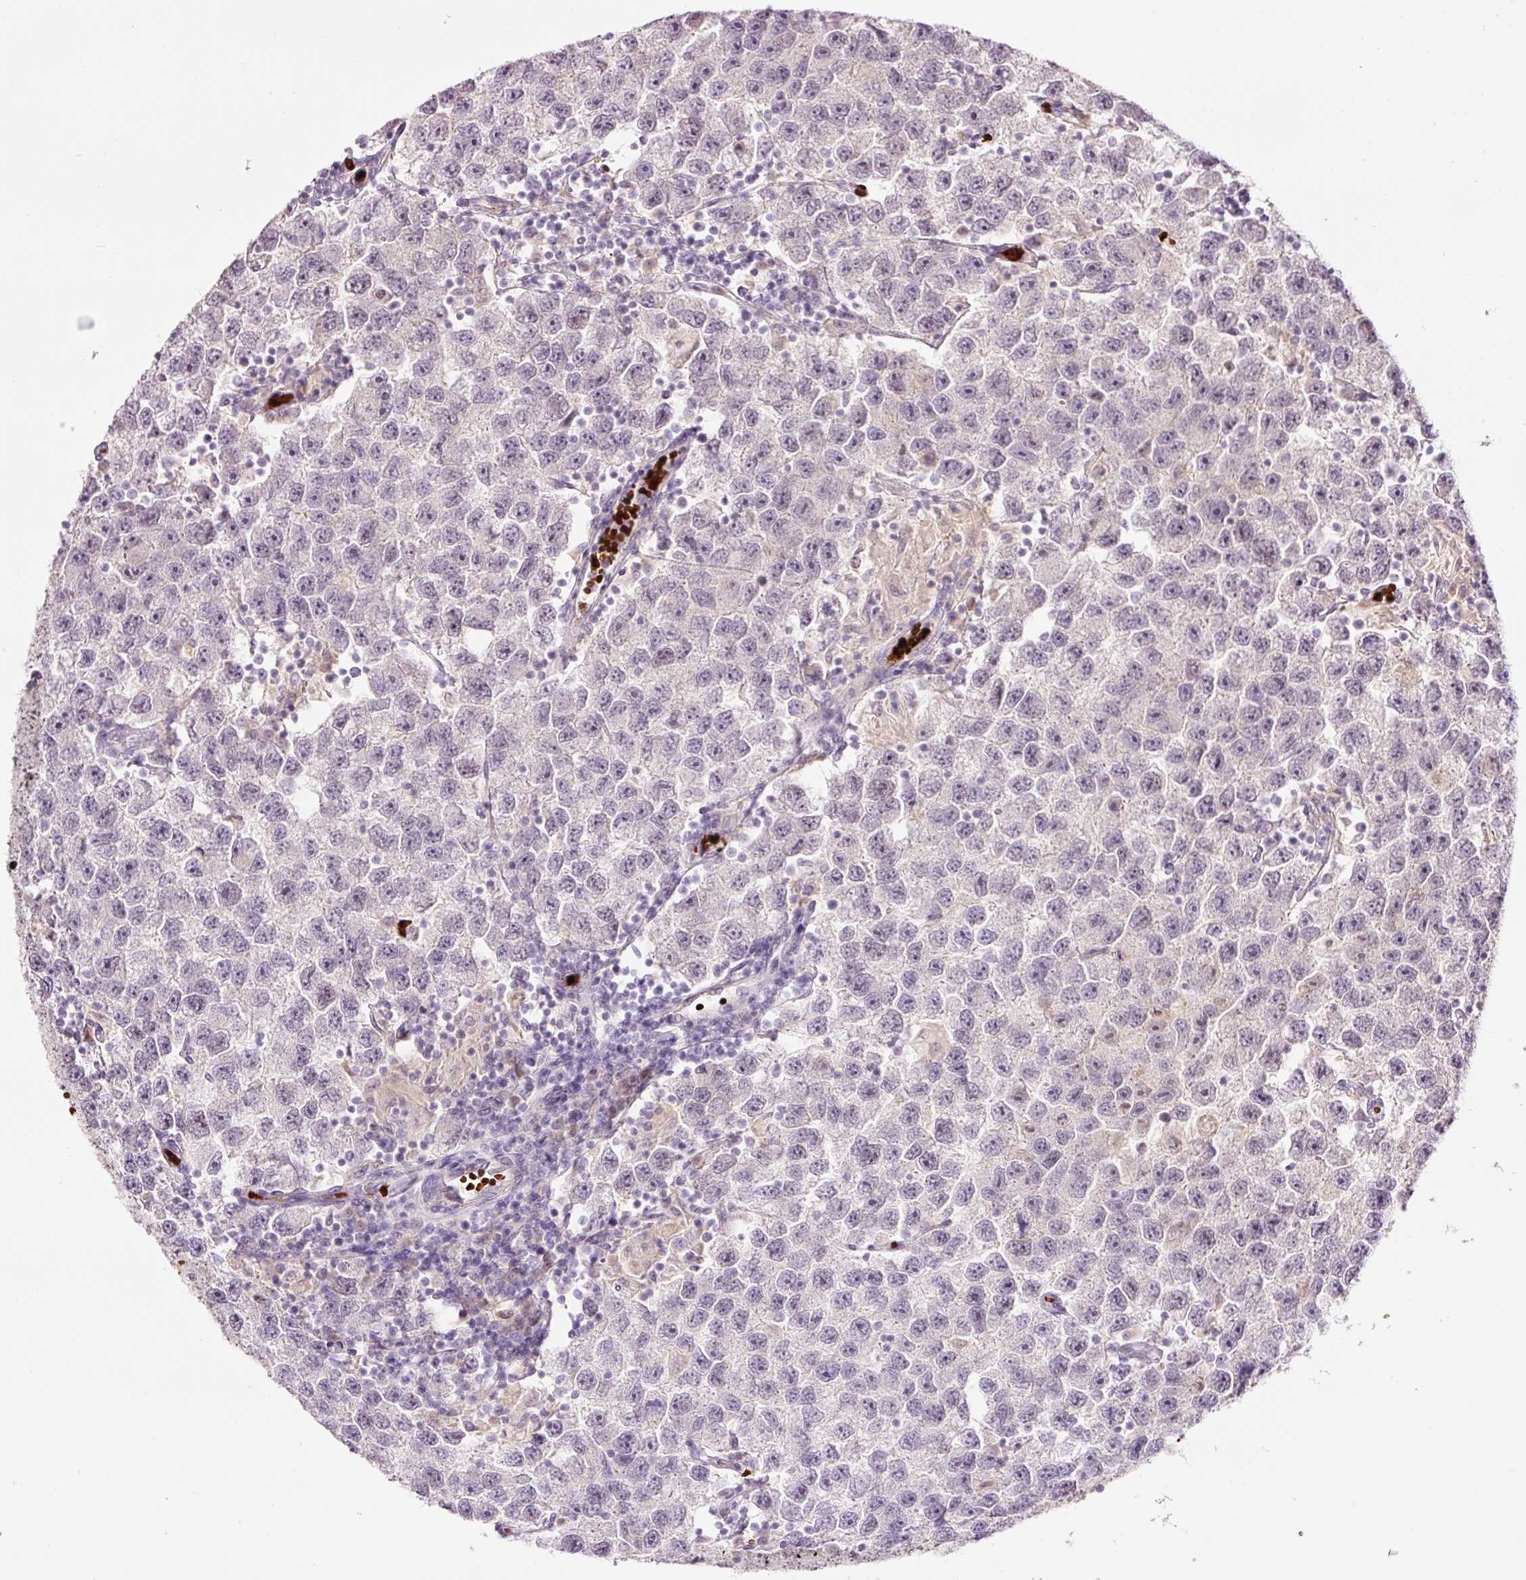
{"staining": {"intensity": "negative", "quantity": "none", "location": "none"}, "tissue": "testis cancer", "cell_type": "Tumor cells", "image_type": "cancer", "snomed": [{"axis": "morphology", "description": "Seminoma, NOS"}, {"axis": "topography", "description": "Testis"}], "caption": "Protein analysis of testis cancer demonstrates no significant positivity in tumor cells.", "gene": "LY6G6D", "patient": {"sex": "male", "age": 26}}